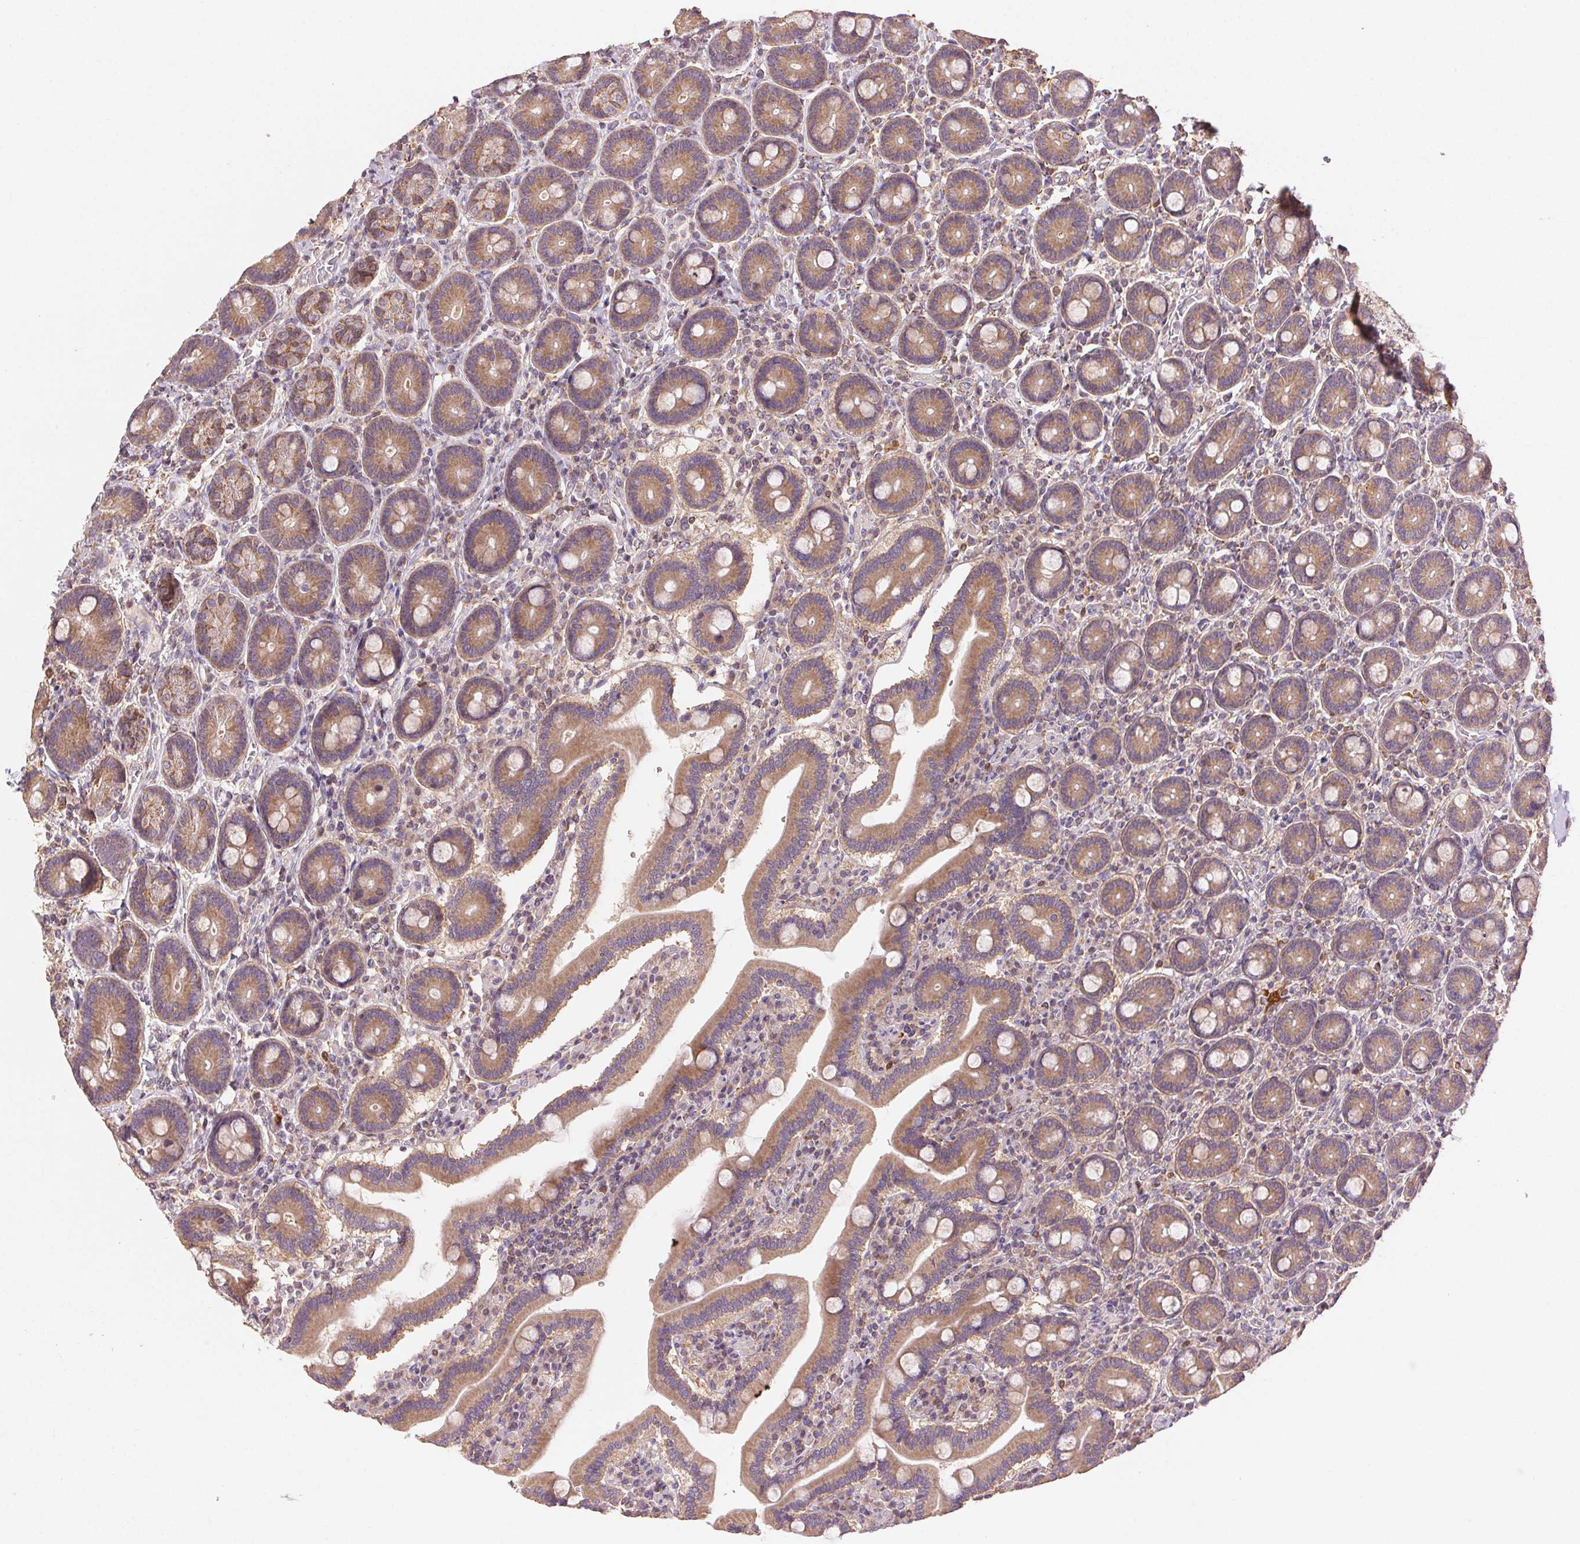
{"staining": {"intensity": "moderate", "quantity": ">75%", "location": "cytoplasmic/membranous"}, "tissue": "duodenum", "cell_type": "Glandular cells", "image_type": "normal", "snomed": [{"axis": "morphology", "description": "Normal tissue, NOS"}, {"axis": "topography", "description": "Duodenum"}], "caption": "Brown immunohistochemical staining in normal duodenum exhibits moderate cytoplasmic/membranous staining in about >75% of glandular cells. Nuclei are stained in blue.", "gene": "FNBP1L", "patient": {"sex": "female", "age": 62}}